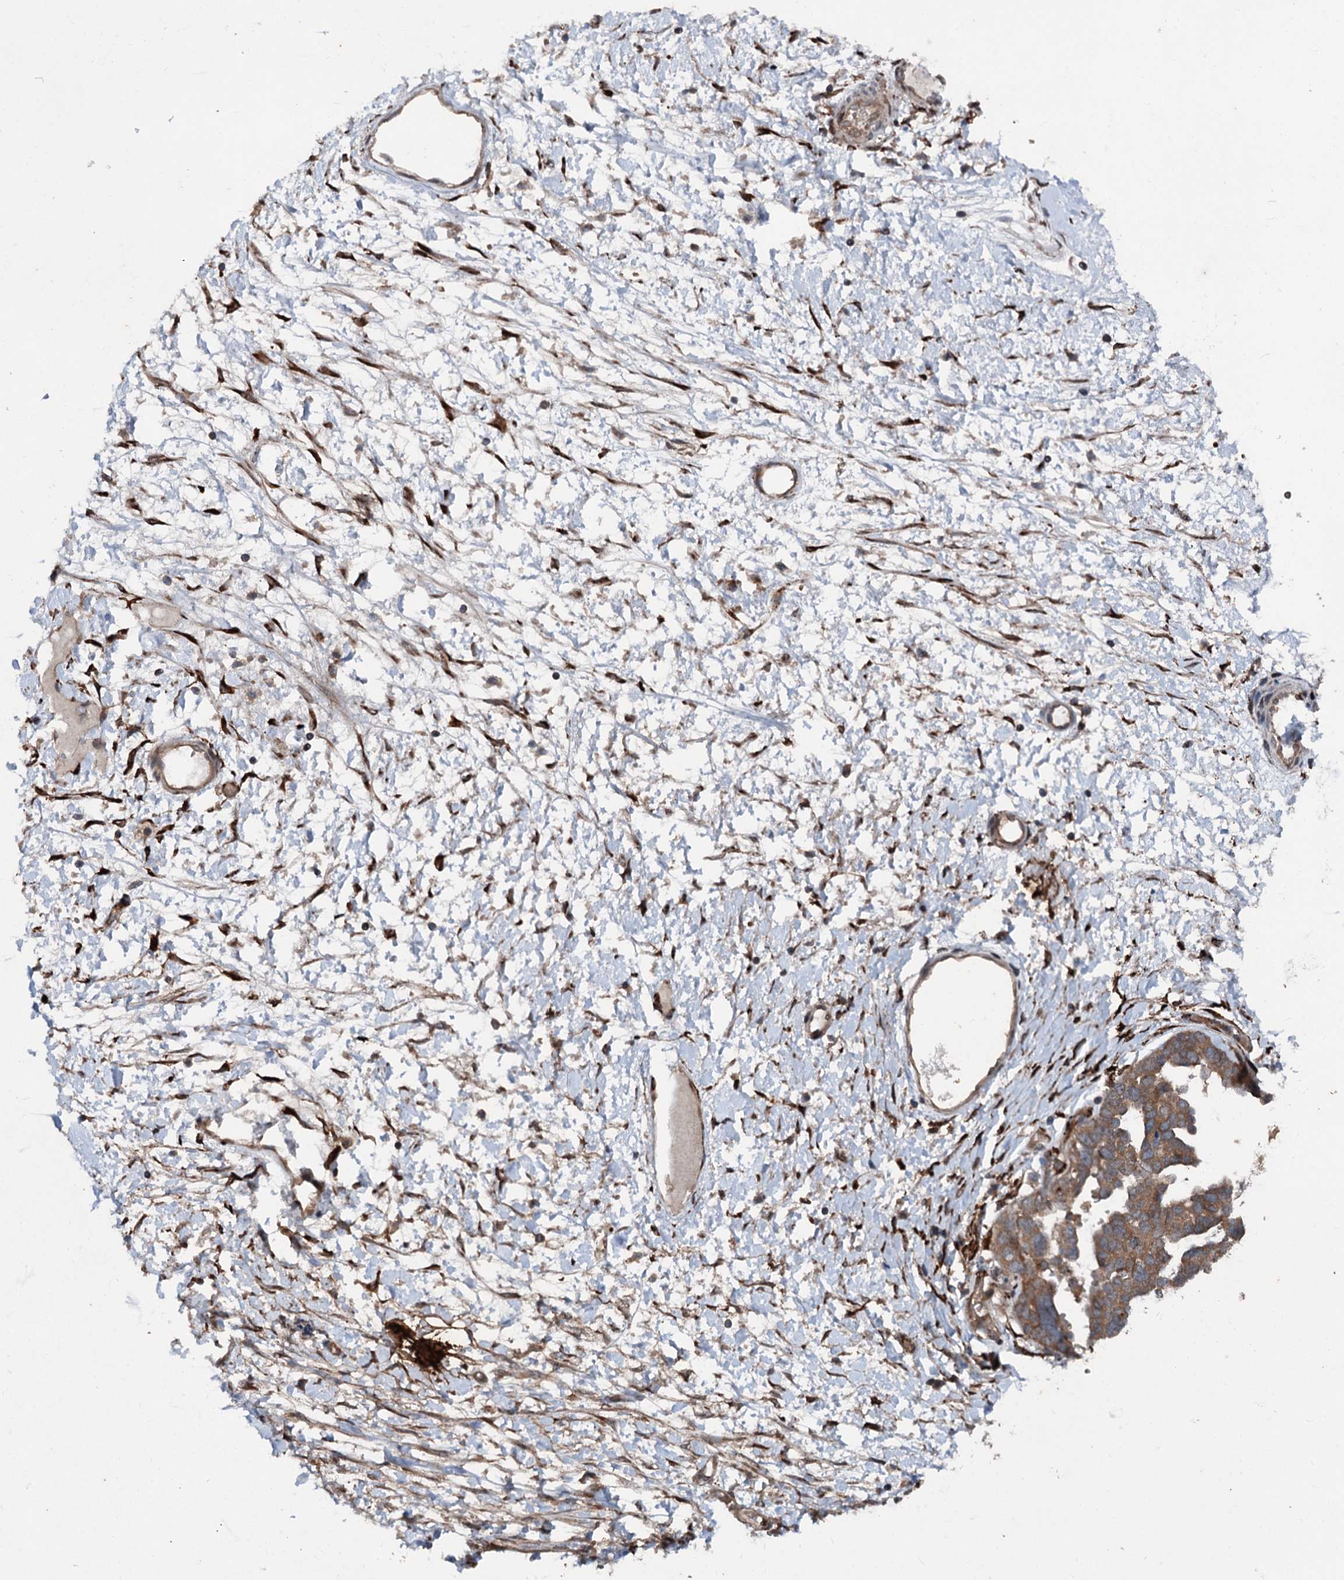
{"staining": {"intensity": "moderate", "quantity": ">75%", "location": "cytoplasmic/membranous"}, "tissue": "ovarian cancer", "cell_type": "Tumor cells", "image_type": "cancer", "snomed": [{"axis": "morphology", "description": "Cystadenocarcinoma, serous, NOS"}, {"axis": "topography", "description": "Ovary"}], "caption": "A photomicrograph of ovarian serous cystadenocarcinoma stained for a protein demonstrates moderate cytoplasmic/membranous brown staining in tumor cells.", "gene": "DDIAS", "patient": {"sex": "female", "age": 54}}